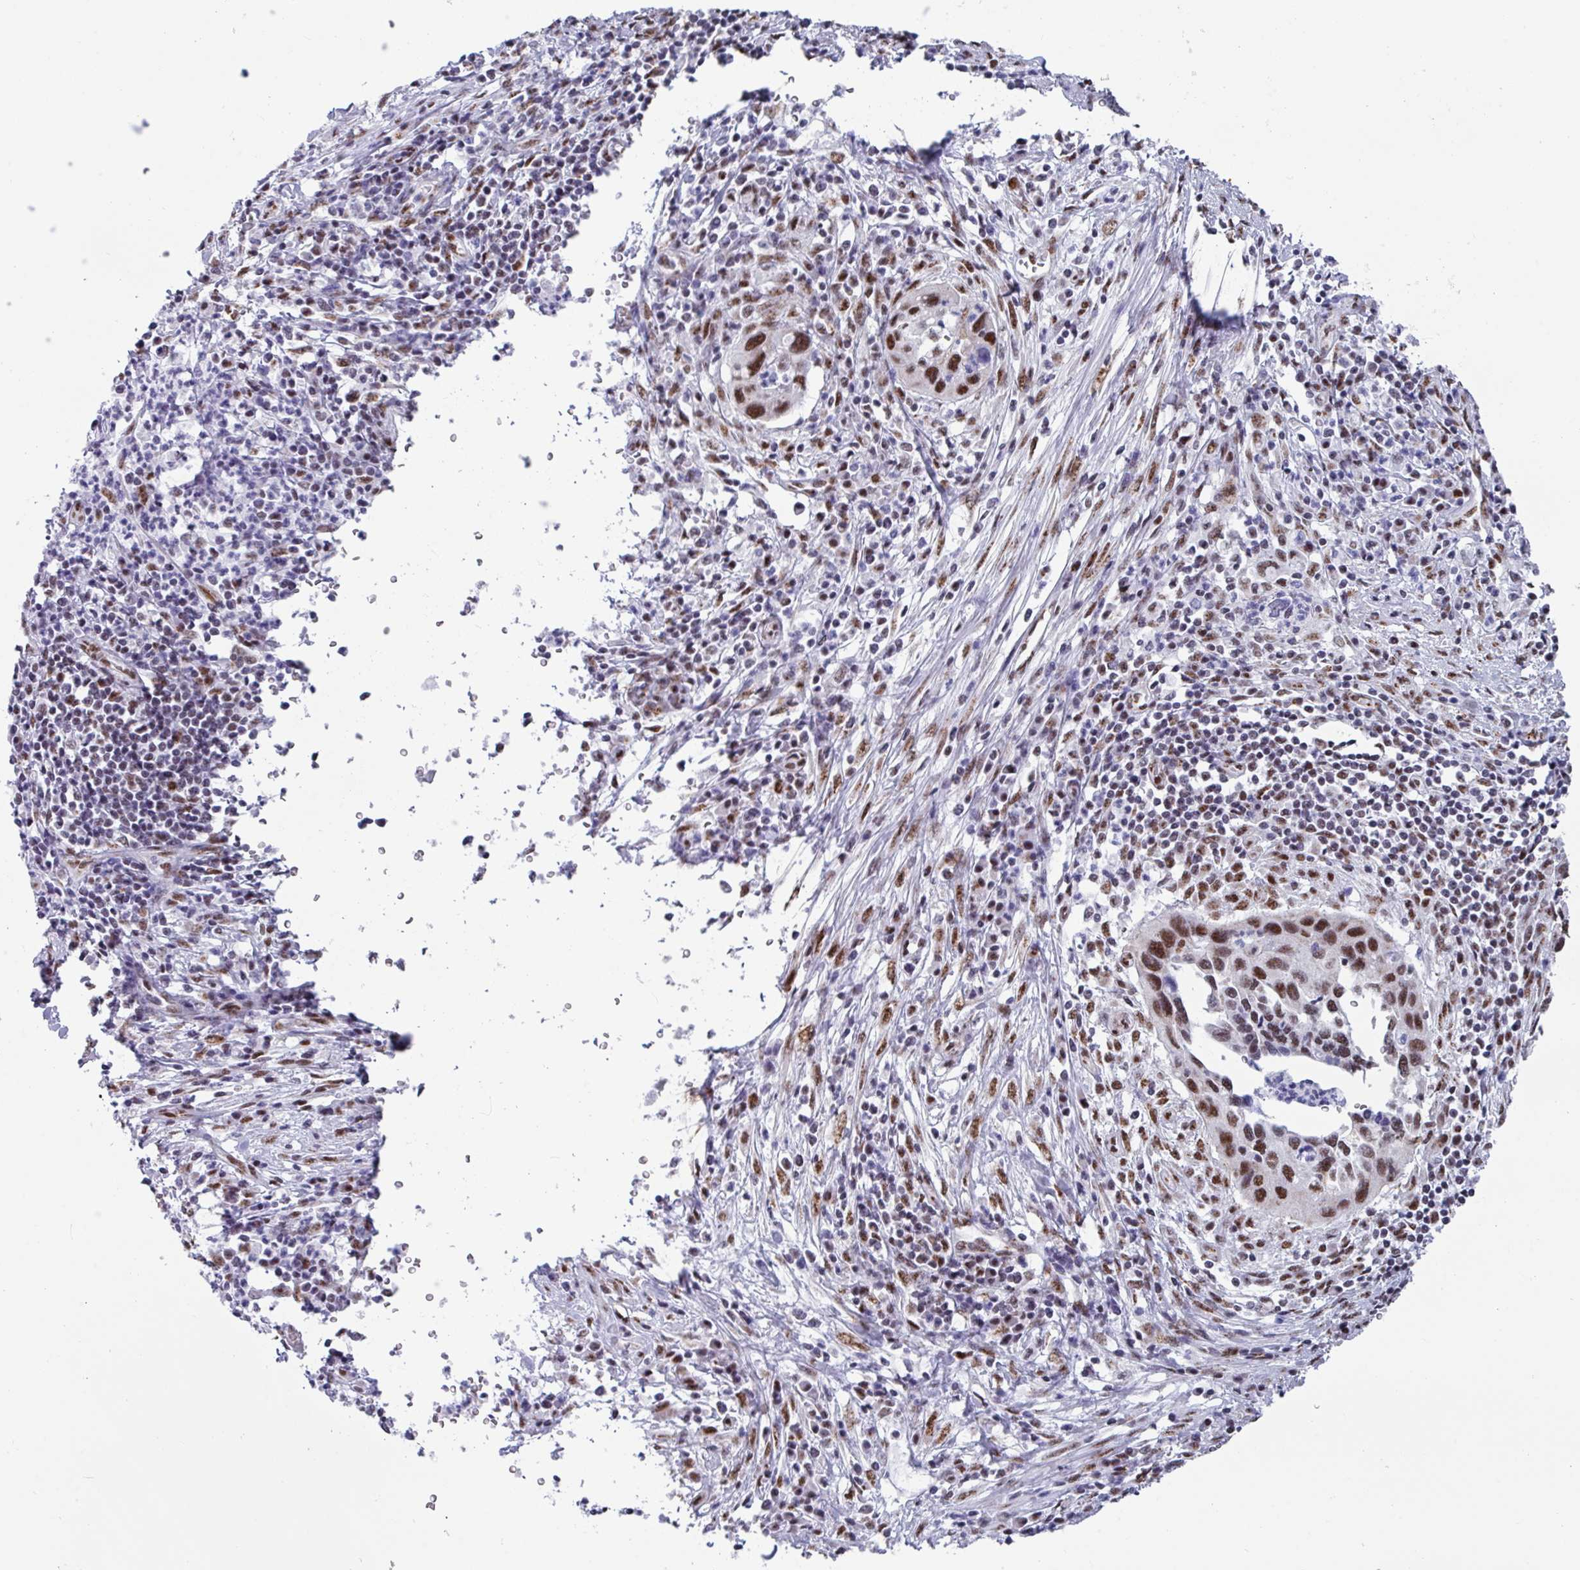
{"staining": {"intensity": "moderate", "quantity": ">75%", "location": "nuclear"}, "tissue": "cervical cancer", "cell_type": "Tumor cells", "image_type": "cancer", "snomed": [{"axis": "morphology", "description": "Squamous cell carcinoma, NOS"}, {"axis": "topography", "description": "Cervix"}], "caption": "A medium amount of moderate nuclear positivity is seen in approximately >75% of tumor cells in cervical cancer (squamous cell carcinoma) tissue. (Stains: DAB in brown, nuclei in blue, Microscopy: brightfield microscopy at high magnification).", "gene": "PUF60", "patient": {"sex": "female", "age": 38}}